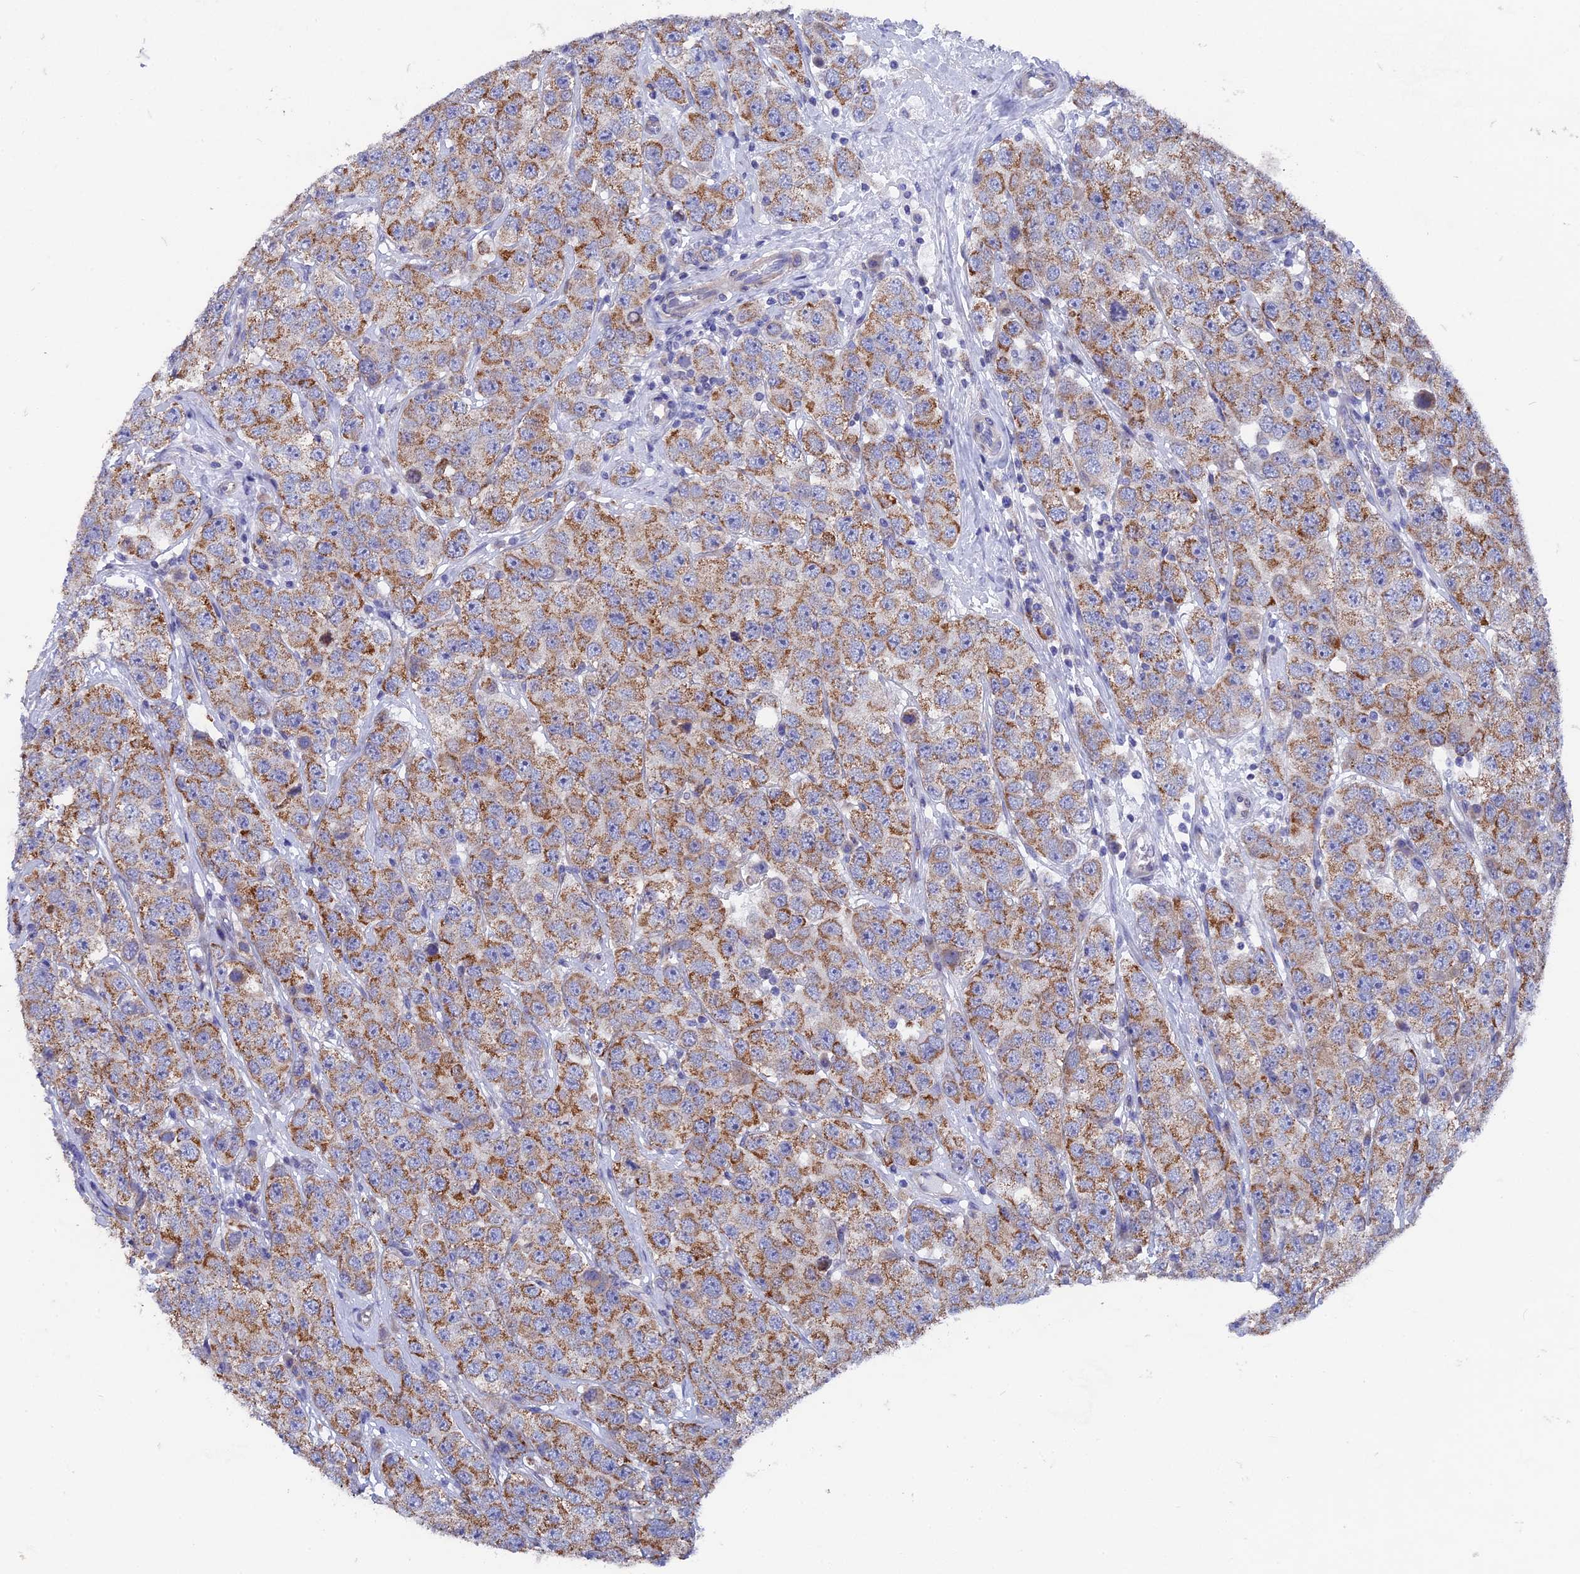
{"staining": {"intensity": "moderate", "quantity": ">75%", "location": "cytoplasmic/membranous"}, "tissue": "testis cancer", "cell_type": "Tumor cells", "image_type": "cancer", "snomed": [{"axis": "morphology", "description": "Seminoma, NOS"}, {"axis": "topography", "description": "Testis"}], "caption": "Tumor cells exhibit medium levels of moderate cytoplasmic/membranous staining in about >75% of cells in human testis cancer (seminoma).", "gene": "AK4", "patient": {"sex": "male", "age": 28}}